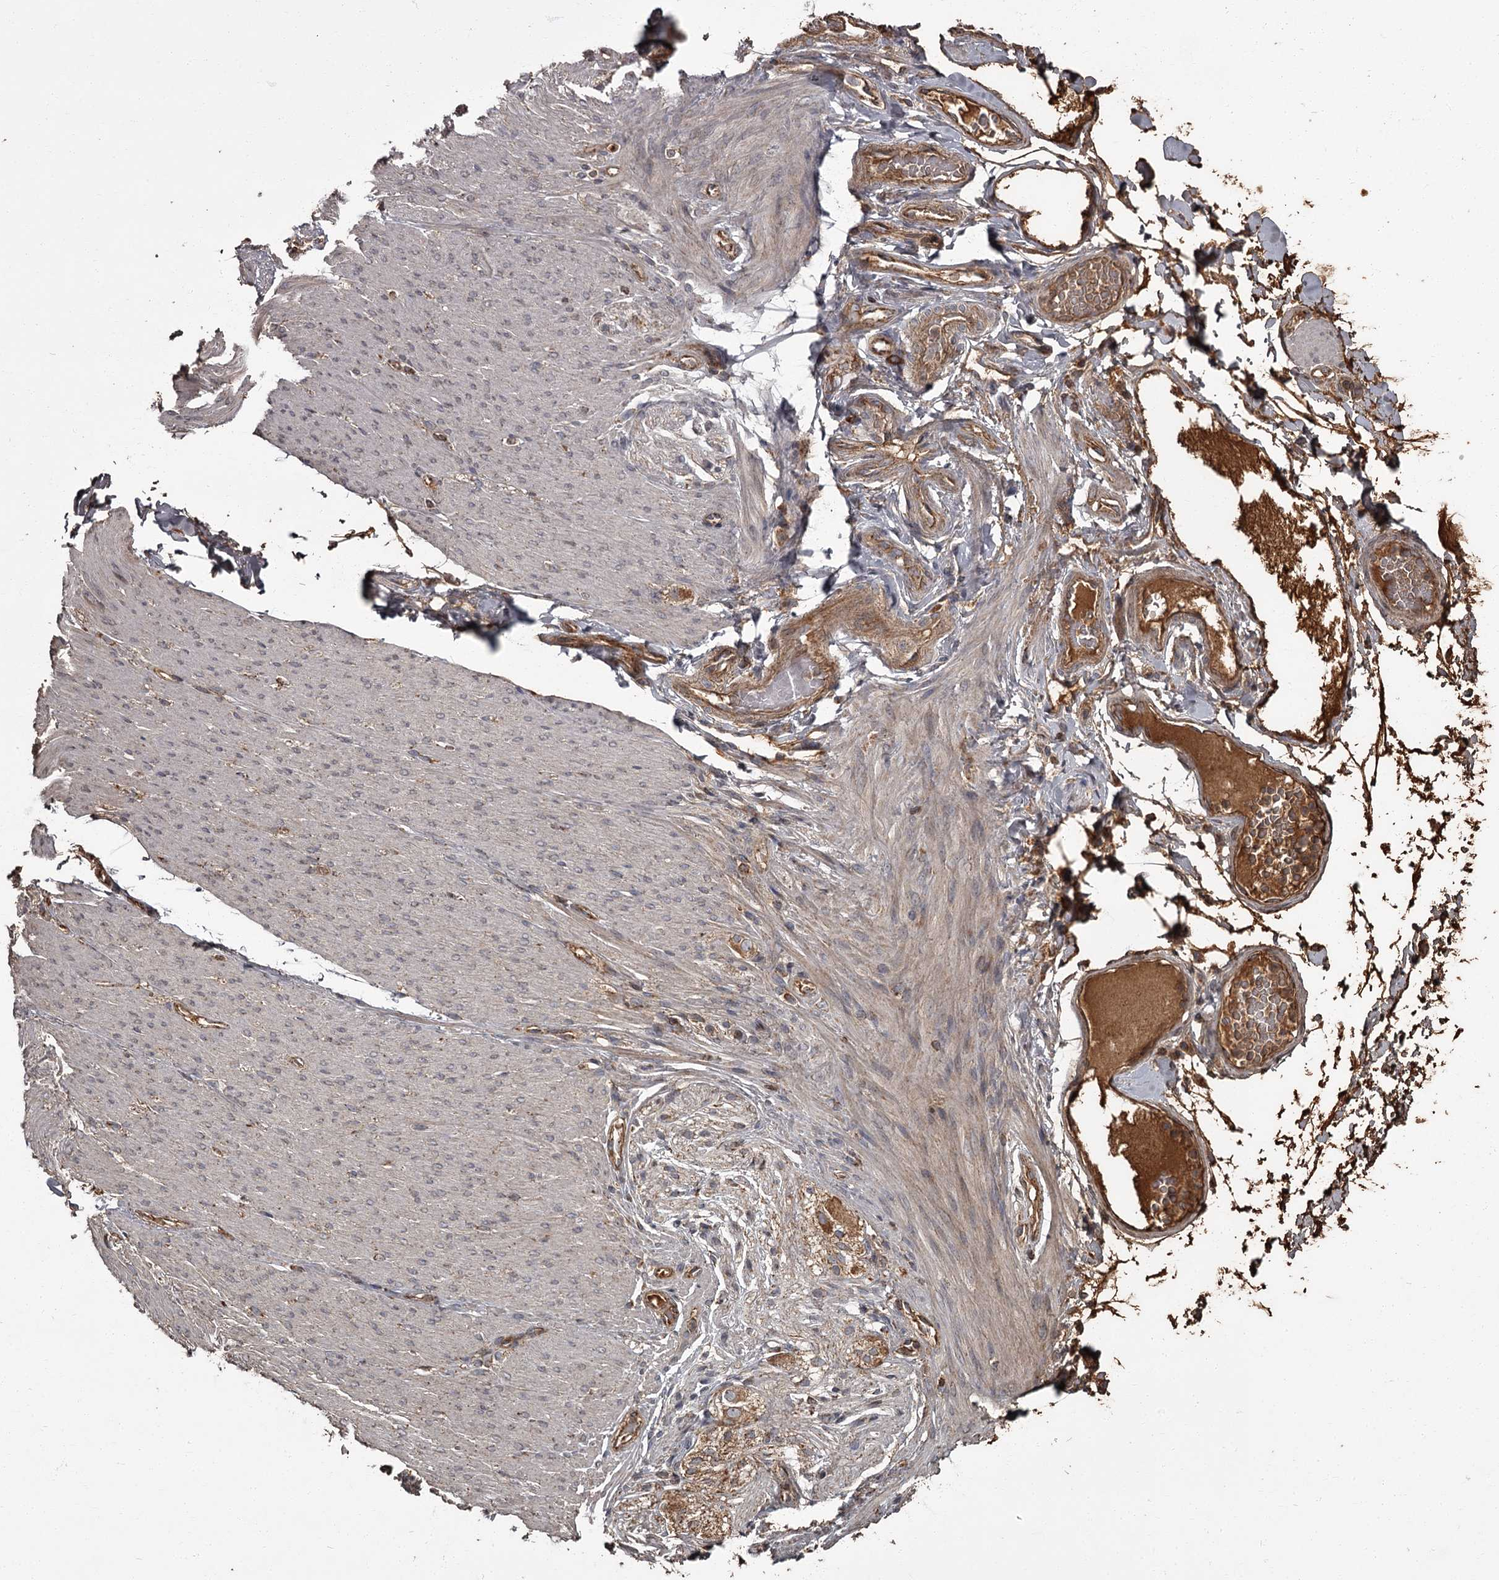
{"staining": {"intensity": "strong", "quantity": ">75%", "location": "cytoplasmic/membranous"}, "tissue": "adipose tissue", "cell_type": "Adipocytes", "image_type": "normal", "snomed": [{"axis": "morphology", "description": "Normal tissue, NOS"}, {"axis": "topography", "description": "Colon"}, {"axis": "topography", "description": "Peripheral nerve tissue"}], "caption": "Adipose tissue stained with a brown dye demonstrates strong cytoplasmic/membranous positive staining in approximately >75% of adipocytes.", "gene": "THAP9", "patient": {"sex": "female", "age": 61}}